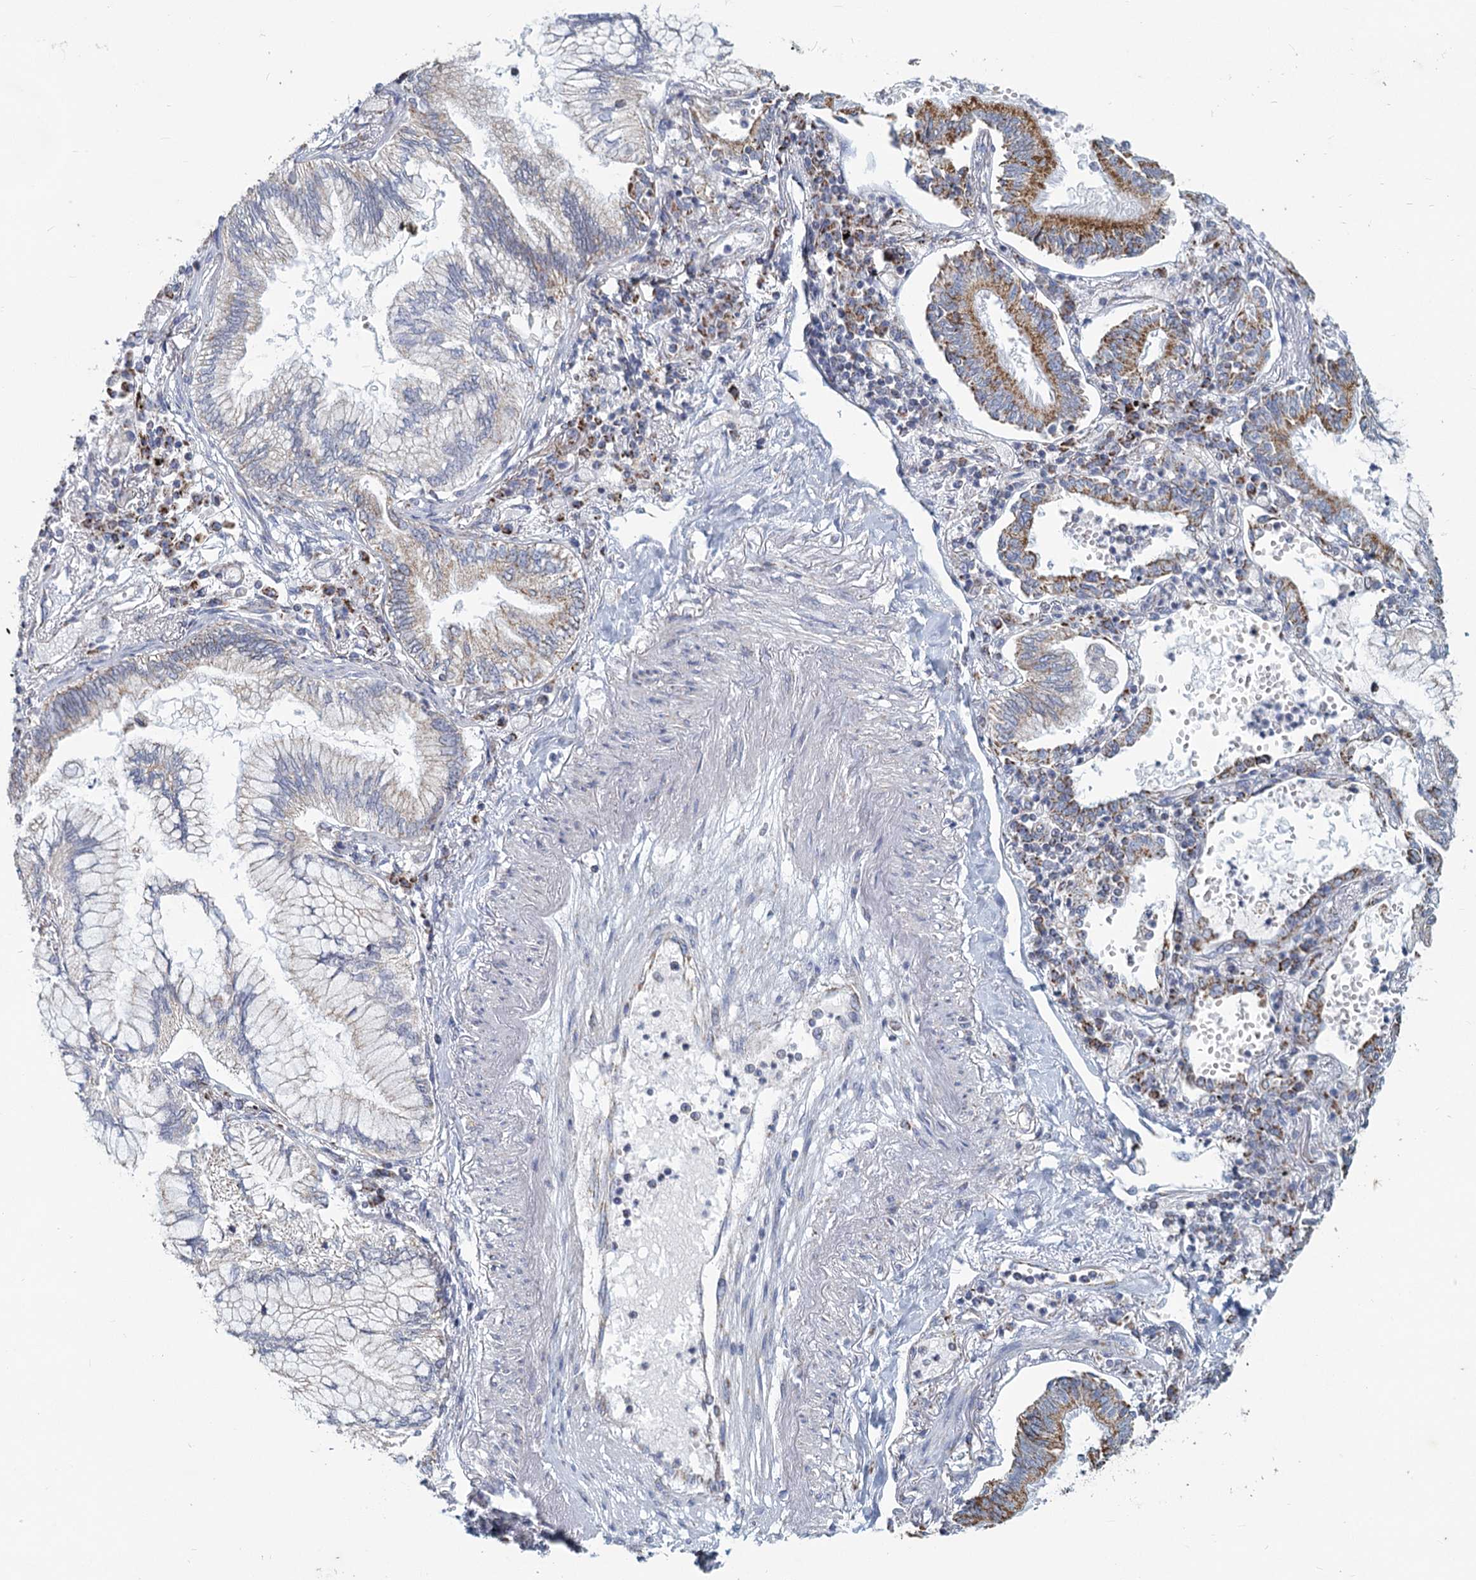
{"staining": {"intensity": "moderate", "quantity": "<25%", "location": "cytoplasmic/membranous"}, "tissue": "lung cancer", "cell_type": "Tumor cells", "image_type": "cancer", "snomed": [{"axis": "morphology", "description": "Adenocarcinoma, NOS"}, {"axis": "topography", "description": "Lung"}], "caption": "The photomicrograph demonstrates staining of lung adenocarcinoma, revealing moderate cytoplasmic/membranous protein expression (brown color) within tumor cells.", "gene": "NDUFC2", "patient": {"sex": "female", "age": 70}}